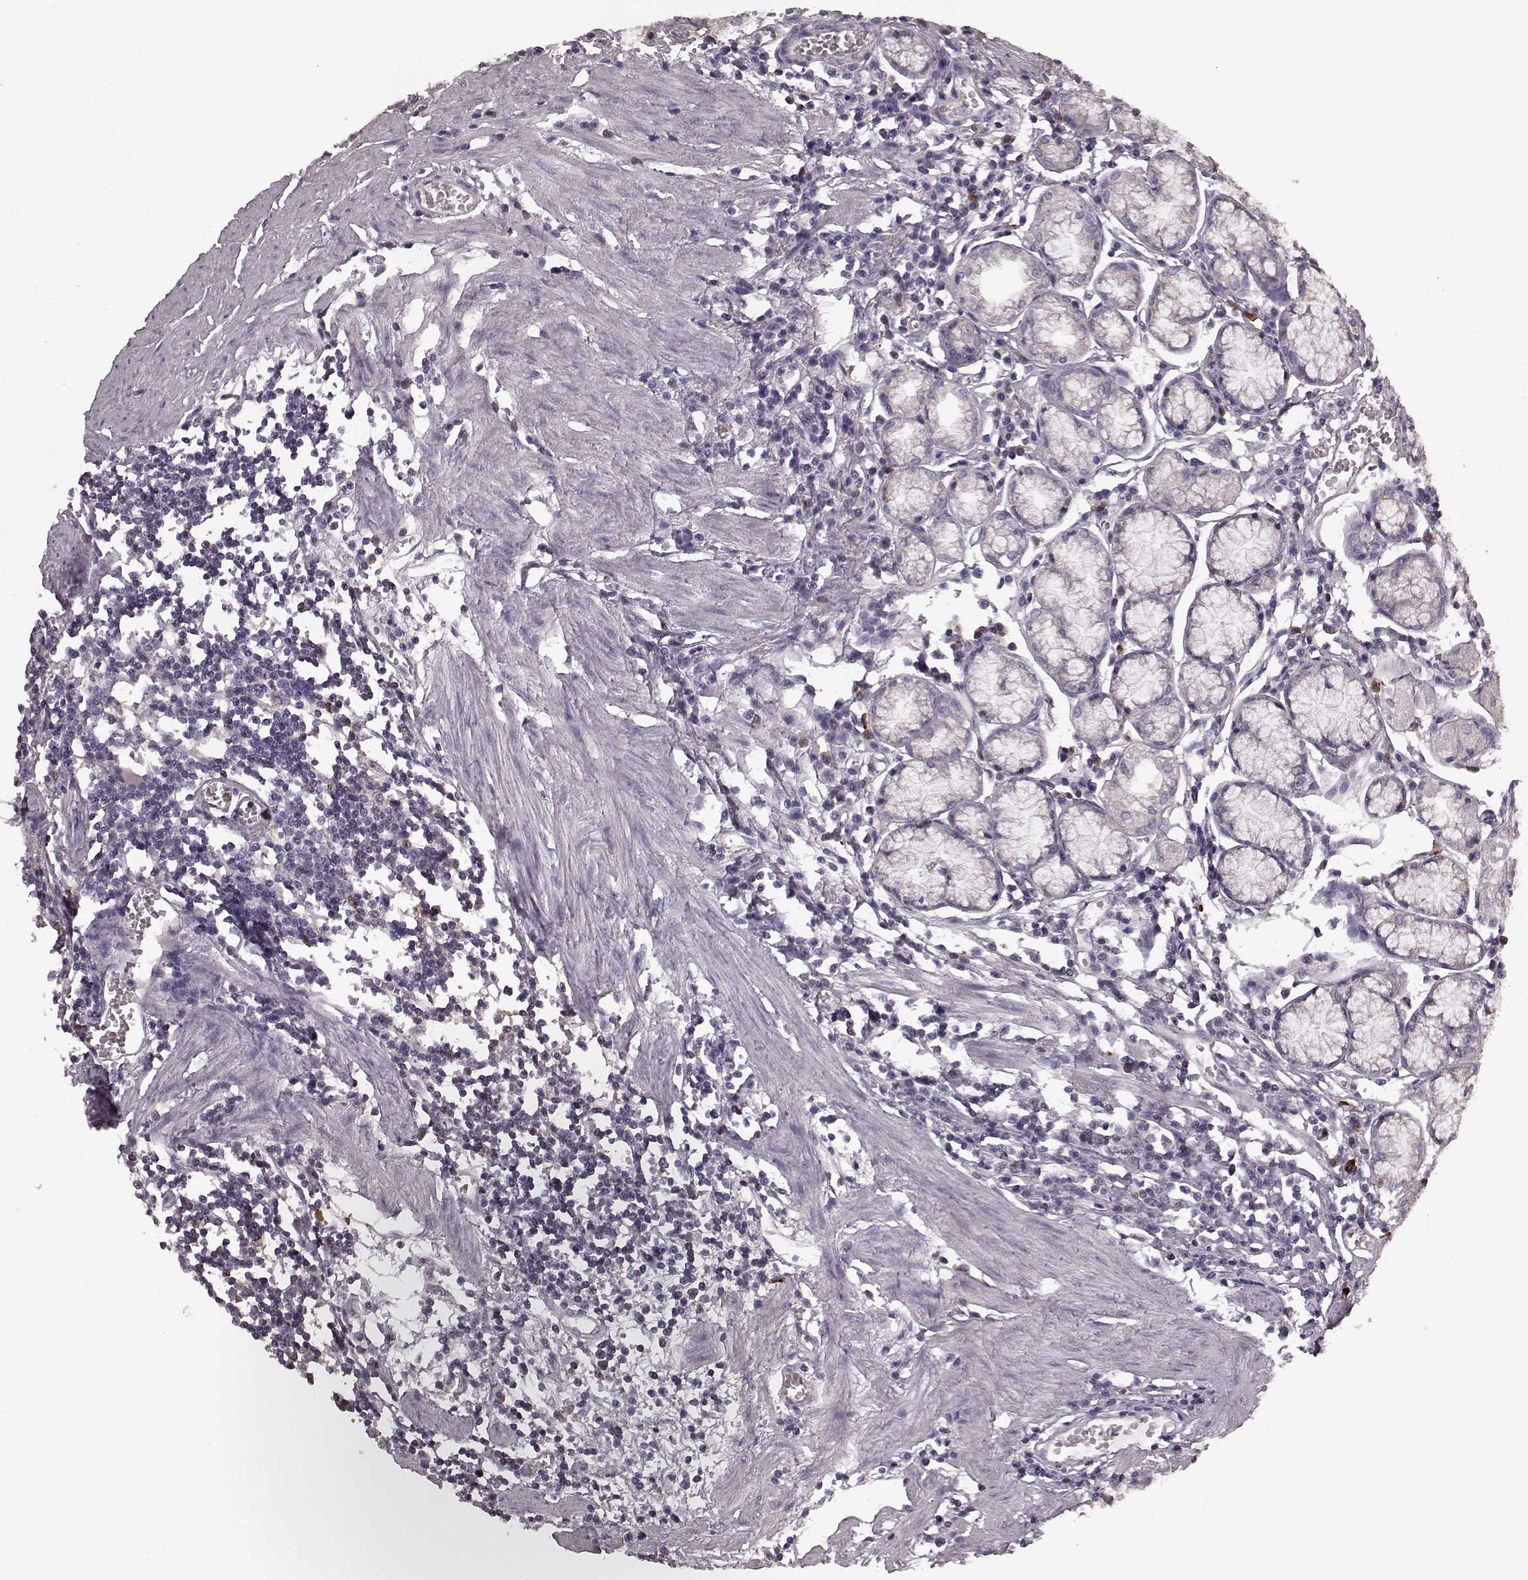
{"staining": {"intensity": "negative", "quantity": "none", "location": "none"}, "tissue": "stomach", "cell_type": "Glandular cells", "image_type": "normal", "snomed": [{"axis": "morphology", "description": "Normal tissue, NOS"}, {"axis": "topography", "description": "Stomach"}], "caption": "Image shows no protein positivity in glandular cells of unremarkable stomach.", "gene": "PDCD1", "patient": {"sex": "male", "age": 55}}